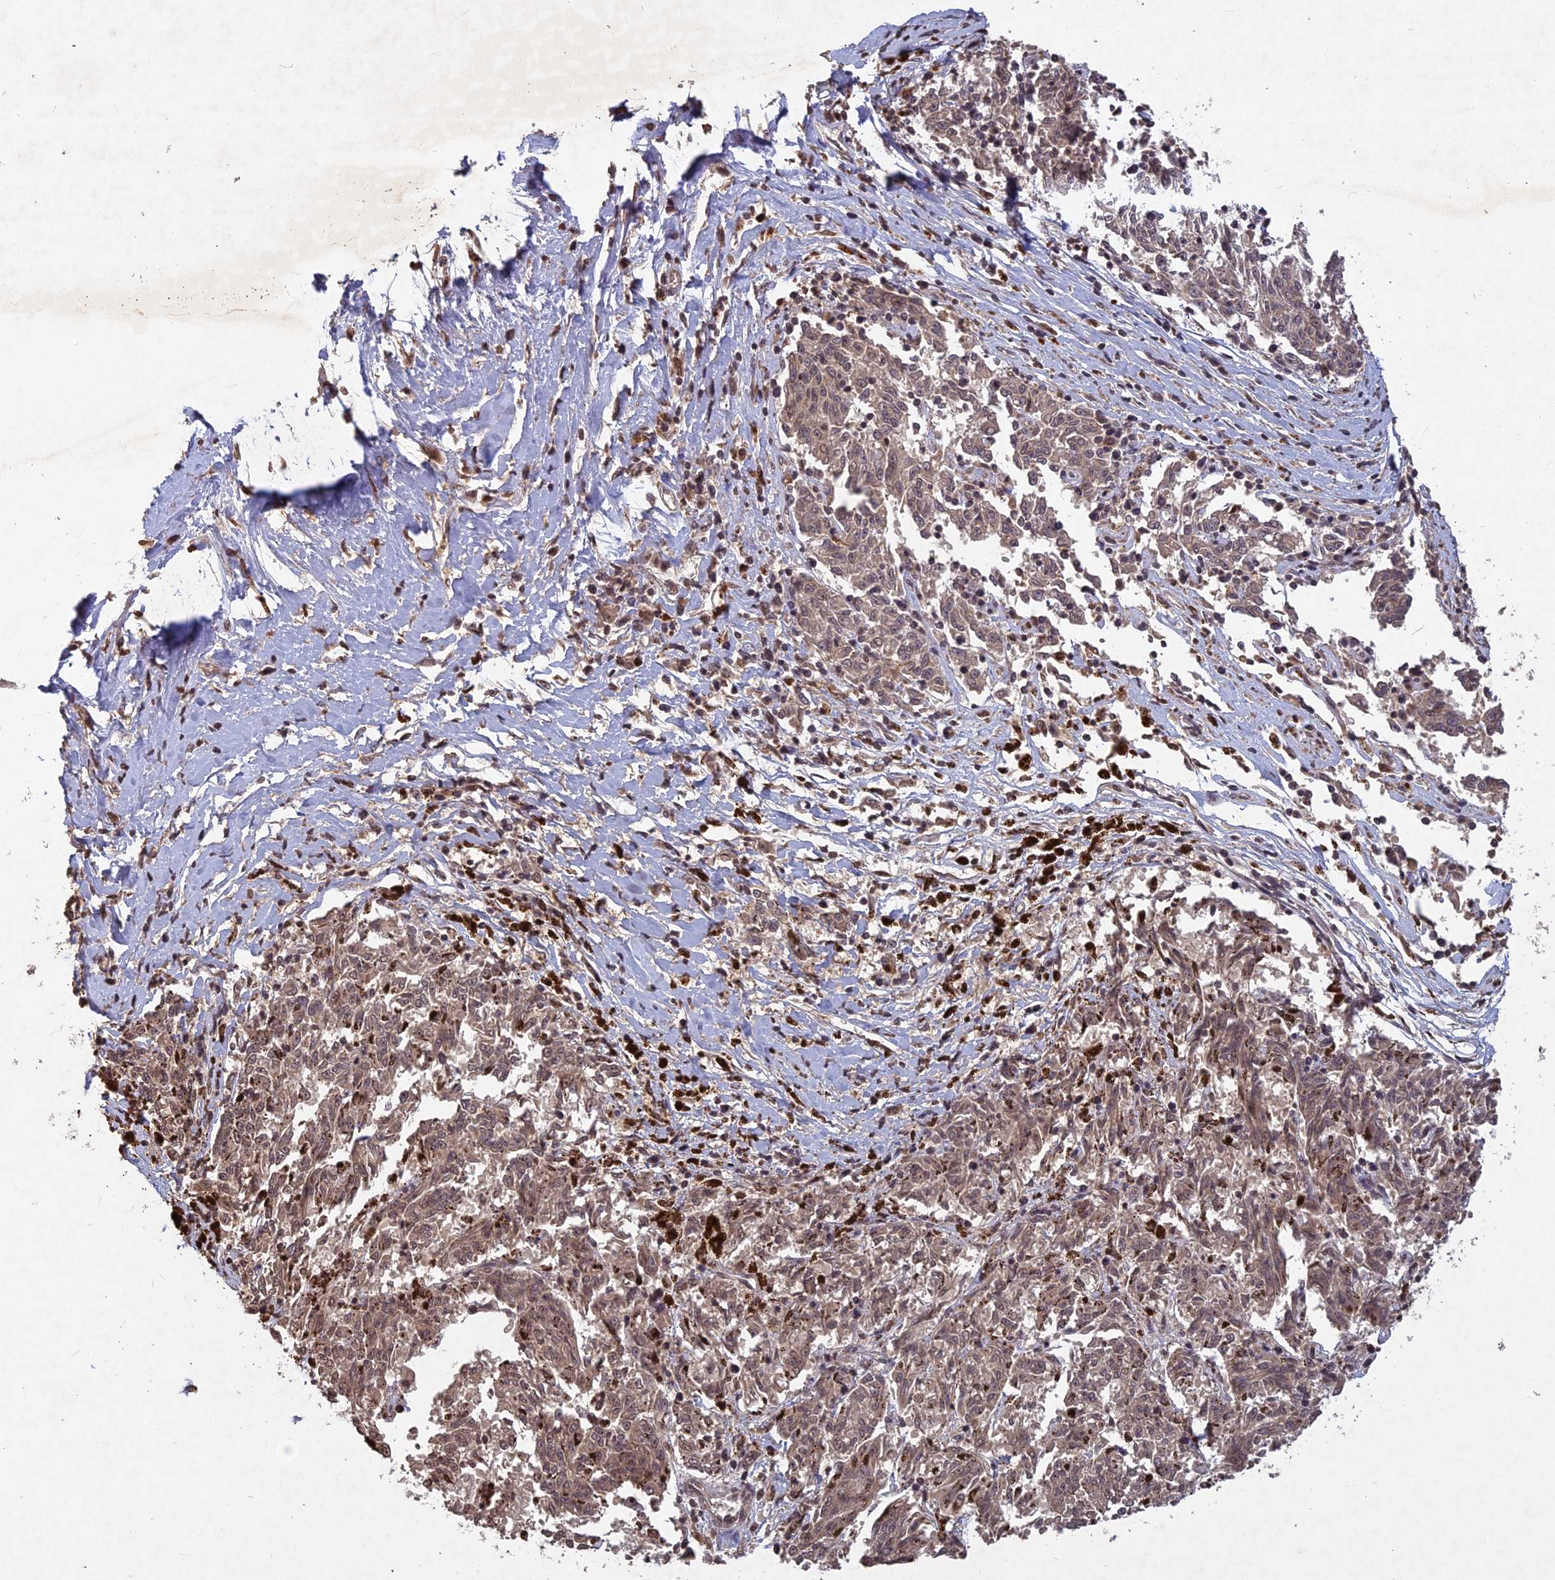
{"staining": {"intensity": "weak", "quantity": "25%-75%", "location": "nuclear"}, "tissue": "melanoma", "cell_type": "Tumor cells", "image_type": "cancer", "snomed": [{"axis": "morphology", "description": "Malignant melanoma, NOS"}, {"axis": "topography", "description": "Skin"}], "caption": "Malignant melanoma was stained to show a protein in brown. There is low levels of weak nuclear positivity in about 25%-75% of tumor cells.", "gene": "SRMS", "patient": {"sex": "female", "age": 72}}